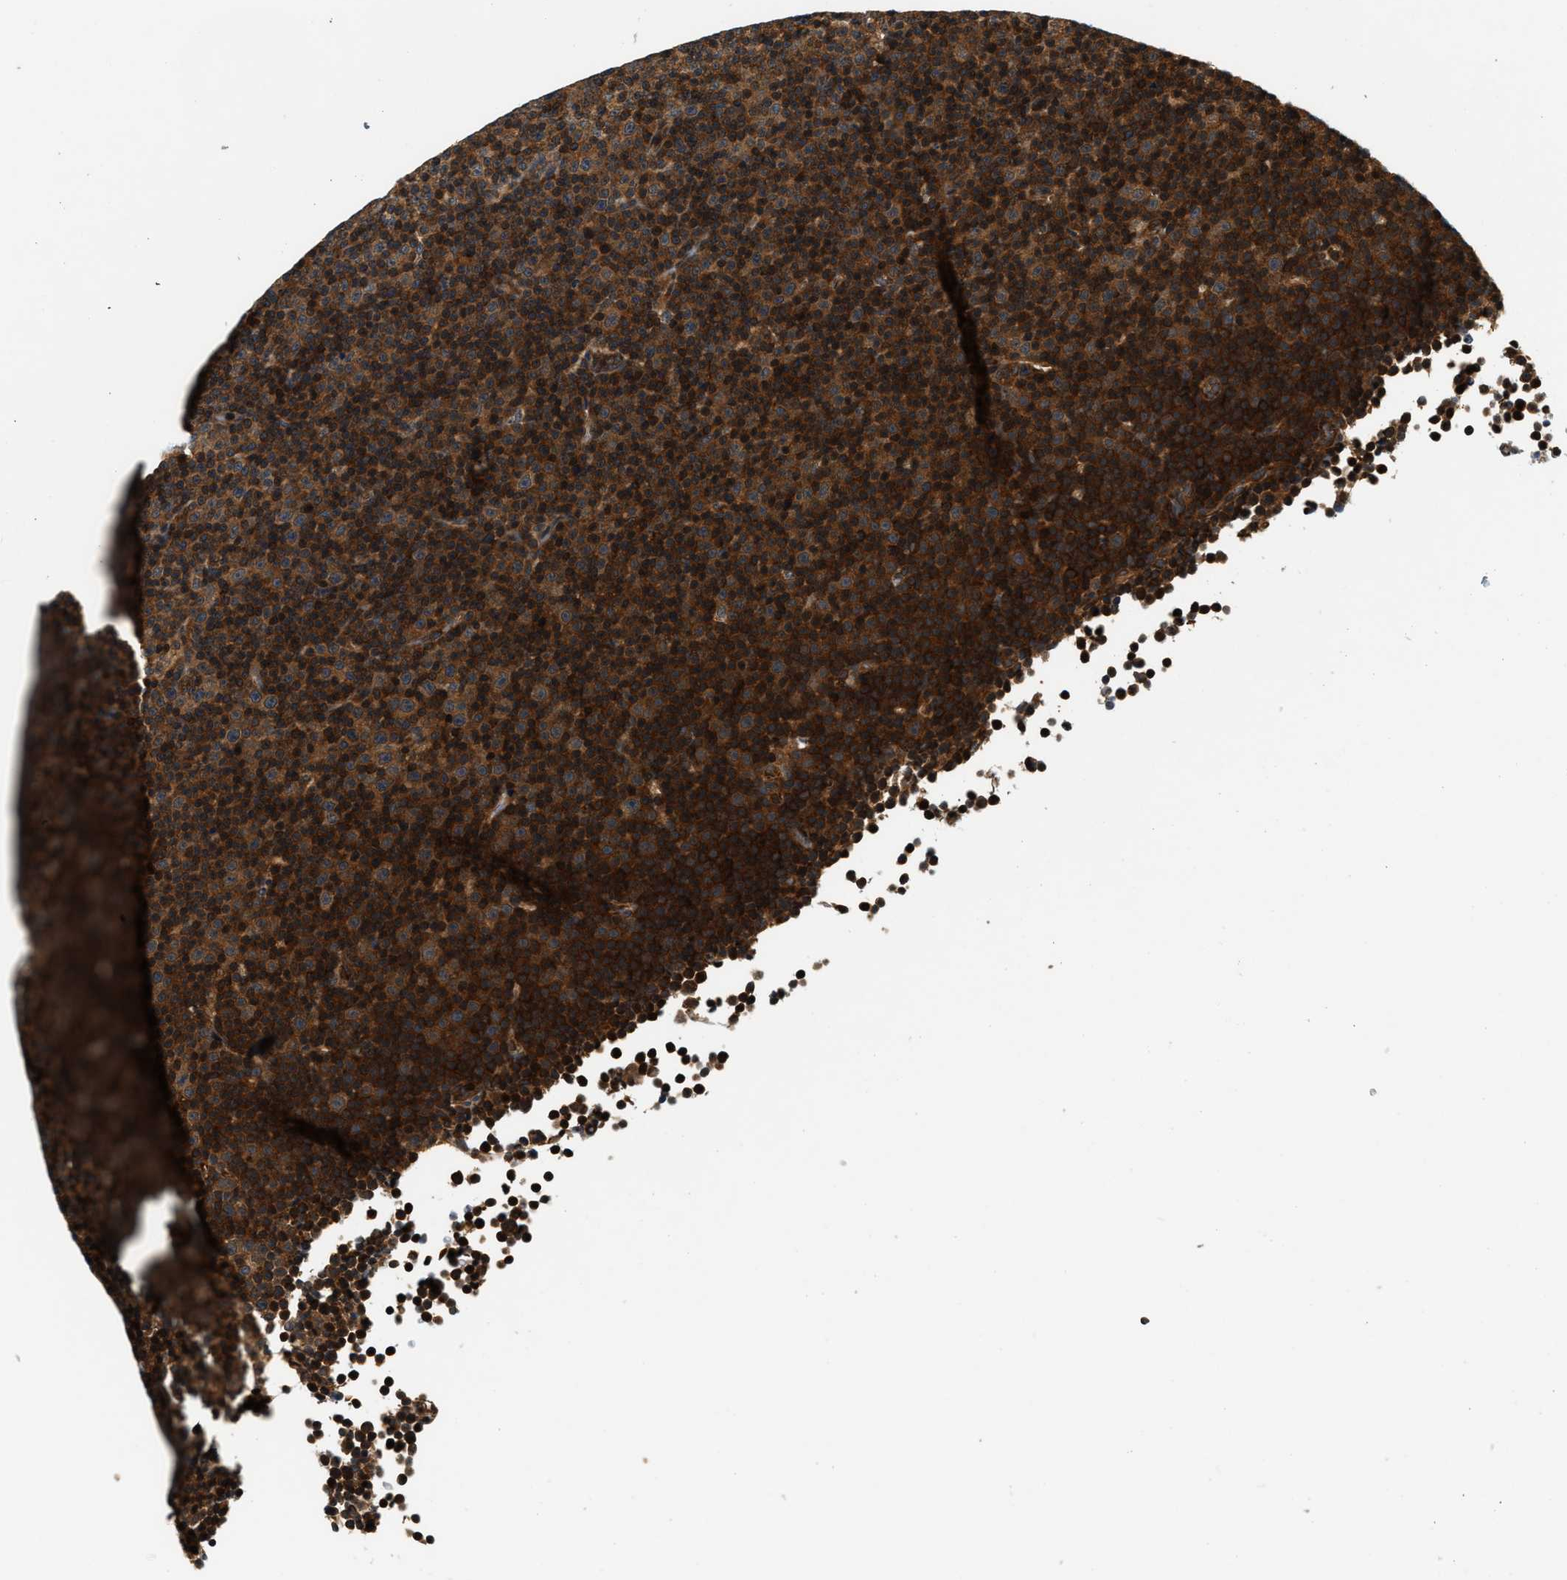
{"staining": {"intensity": "strong", "quantity": ">75%", "location": "cytoplasmic/membranous"}, "tissue": "lymphoma", "cell_type": "Tumor cells", "image_type": "cancer", "snomed": [{"axis": "morphology", "description": "Malignant lymphoma, non-Hodgkin's type, Low grade"}, {"axis": "topography", "description": "Lymph node"}], "caption": "This is a photomicrograph of IHC staining of lymphoma, which shows strong staining in the cytoplasmic/membranous of tumor cells.", "gene": "SAMD9", "patient": {"sex": "female", "age": 67}}